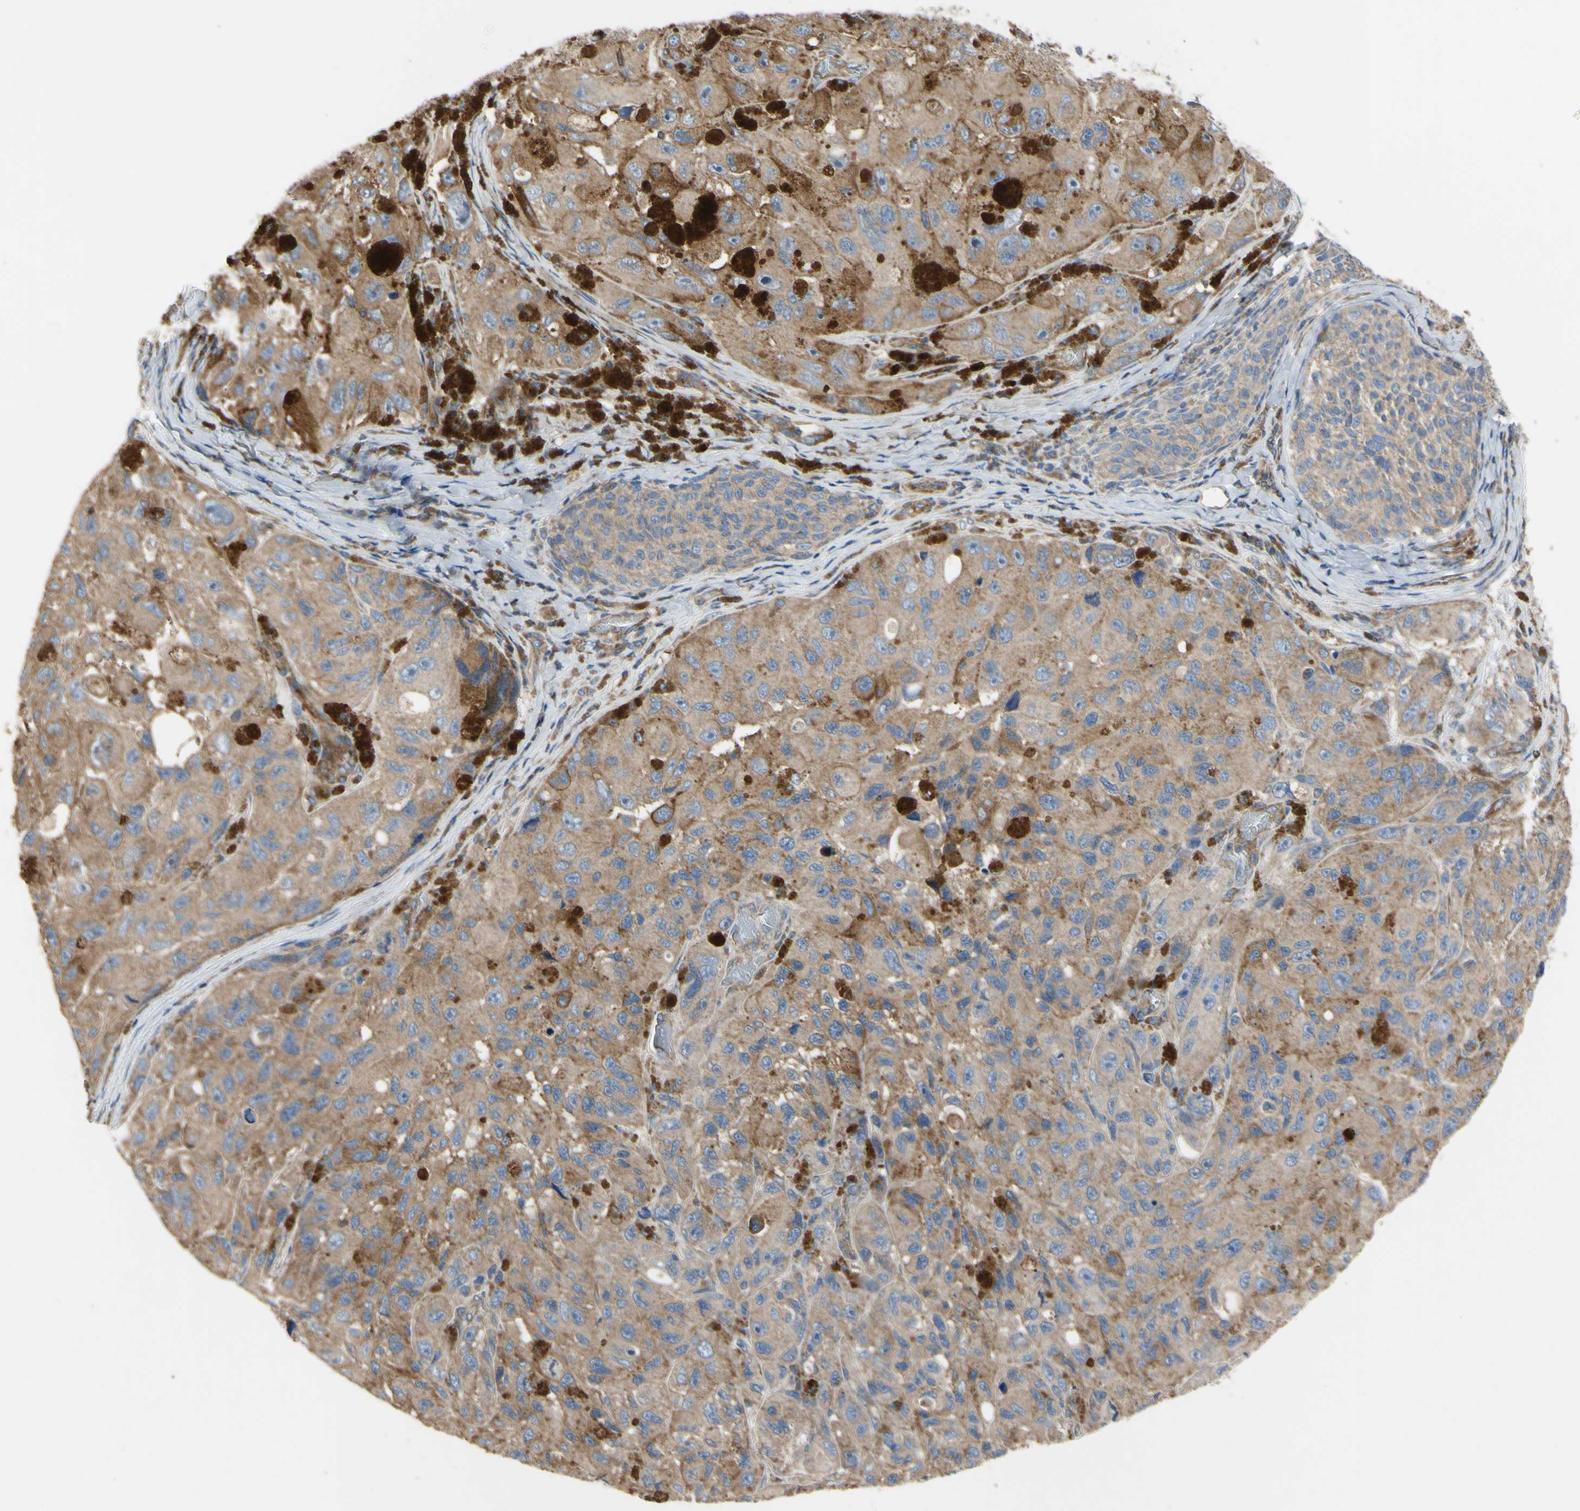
{"staining": {"intensity": "moderate", "quantity": ">75%", "location": "cytoplasmic/membranous"}, "tissue": "melanoma", "cell_type": "Tumor cells", "image_type": "cancer", "snomed": [{"axis": "morphology", "description": "Malignant melanoma, NOS"}, {"axis": "topography", "description": "Skin"}], "caption": "This image exhibits IHC staining of human melanoma, with medium moderate cytoplasmic/membranous staining in about >75% of tumor cells.", "gene": "BECN1", "patient": {"sex": "female", "age": 73}}